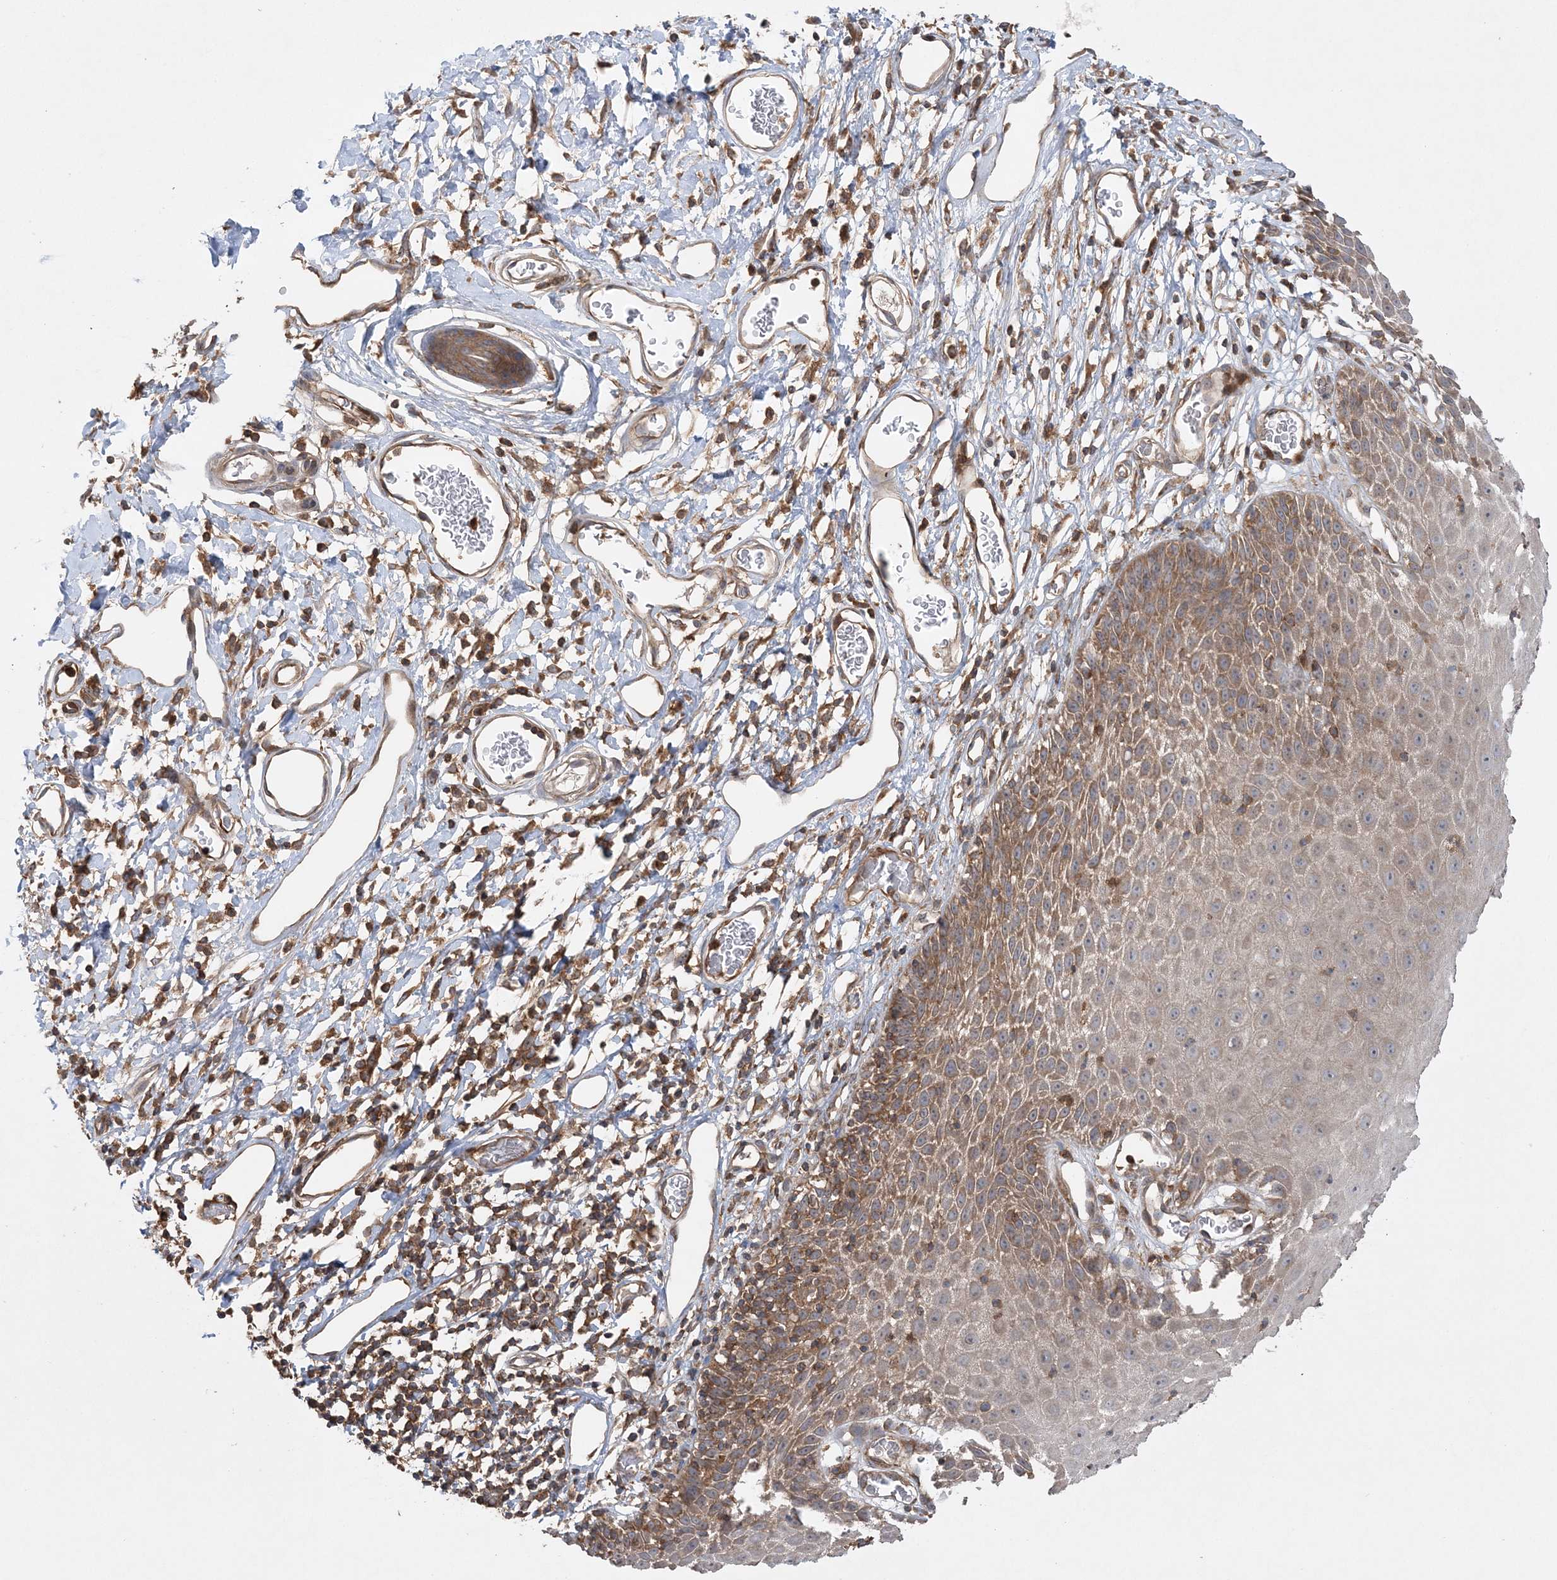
{"staining": {"intensity": "moderate", "quantity": ">75%", "location": "cytoplasmic/membranous"}, "tissue": "skin", "cell_type": "Epidermal cells", "image_type": "normal", "snomed": [{"axis": "morphology", "description": "Normal tissue, NOS"}, {"axis": "topography", "description": "Vulva"}], "caption": "High-magnification brightfield microscopy of unremarkable skin stained with DAB (brown) and counterstained with hematoxylin (blue). epidermal cells exhibit moderate cytoplasmic/membranous staining is appreciated in approximately>75% of cells. Ihc stains the protein of interest in brown and the nuclei are stained blue.", "gene": "ACAP2", "patient": {"sex": "female", "age": 68}}